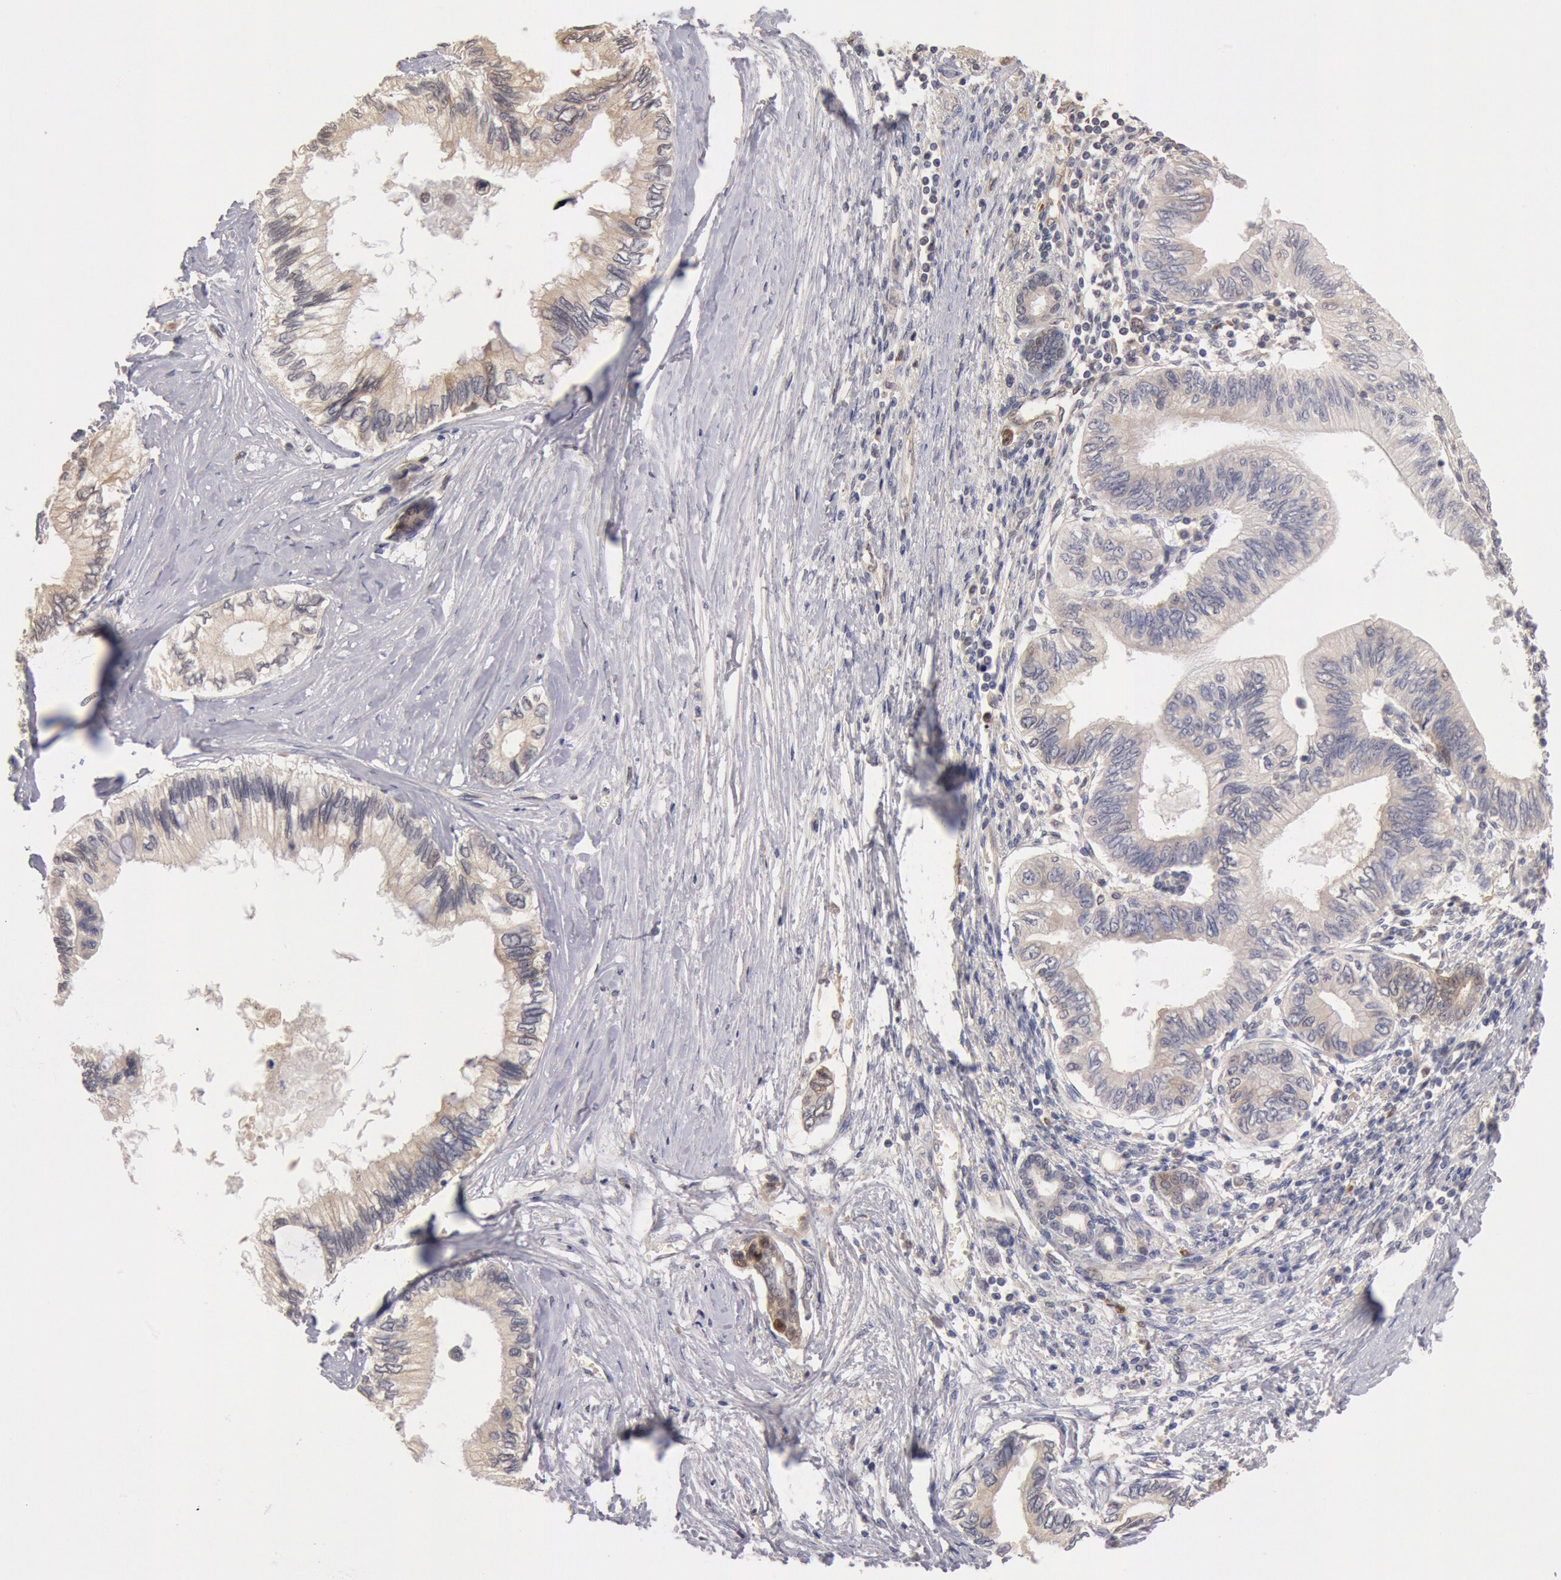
{"staining": {"intensity": "weak", "quantity": ">75%", "location": "cytoplasmic/membranous"}, "tissue": "pancreatic cancer", "cell_type": "Tumor cells", "image_type": "cancer", "snomed": [{"axis": "morphology", "description": "Adenocarcinoma, NOS"}, {"axis": "topography", "description": "Pancreas"}], "caption": "Tumor cells reveal low levels of weak cytoplasmic/membranous positivity in about >75% of cells in adenocarcinoma (pancreatic).", "gene": "DNAJA1", "patient": {"sex": "female", "age": 66}}